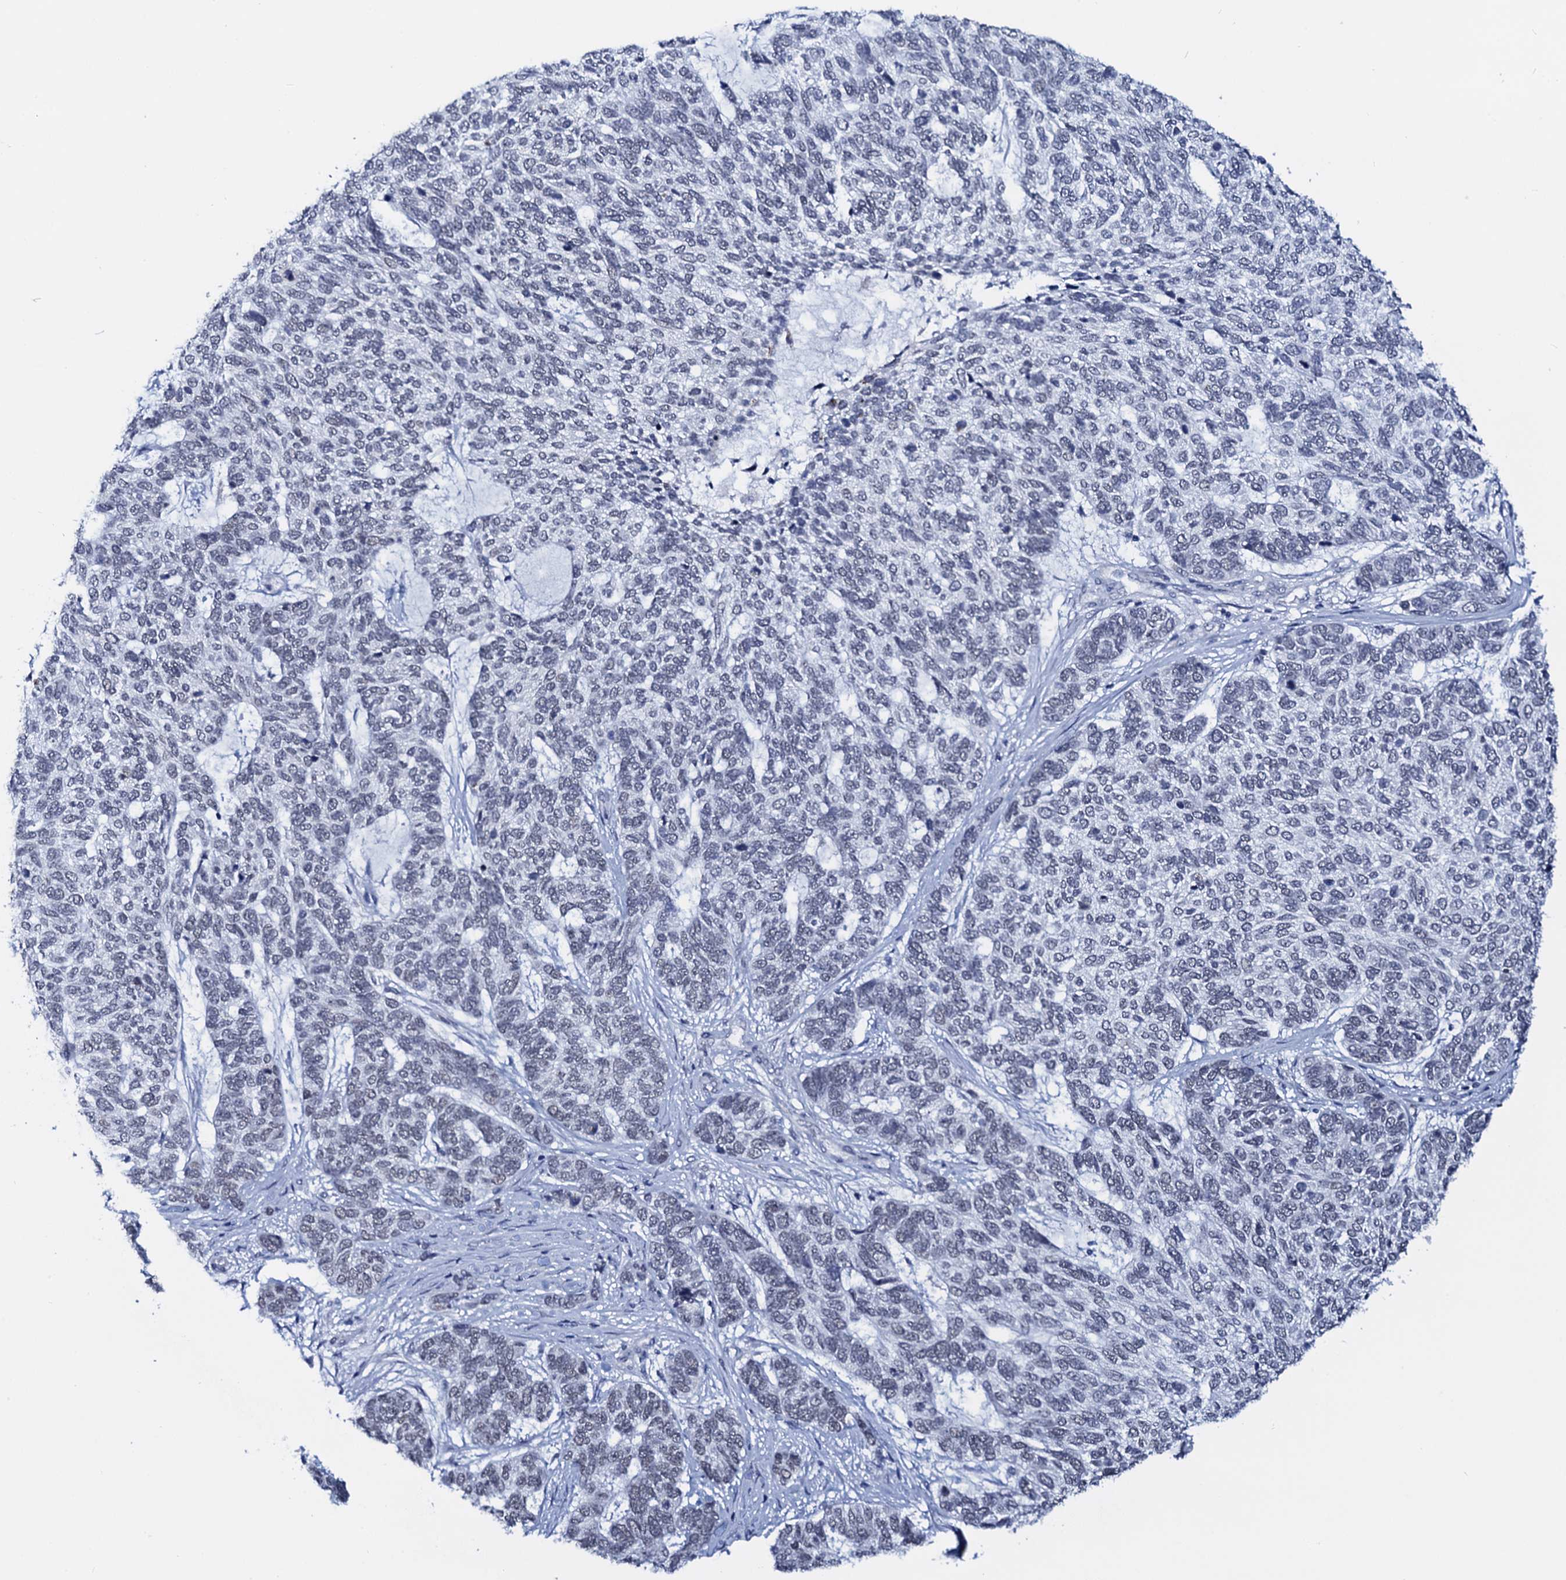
{"staining": {"intensity": "negative", "quantity": "none", "location": "none"}, "tissue": "skin cancer", "cell_type": "Tumor cells", "image_type": "cancer", "snomed": [{"axis": "morphology", "description": "Basal cell carcinoma"}, {"axis": "topography", "description": "Skin"}], "caption": "The histopathology image demonstrates no staining of tumor cells in basal cell carcinoma (skin).", "gene": "C16orf87", "patient": {"sex": "female", "age": 65}}